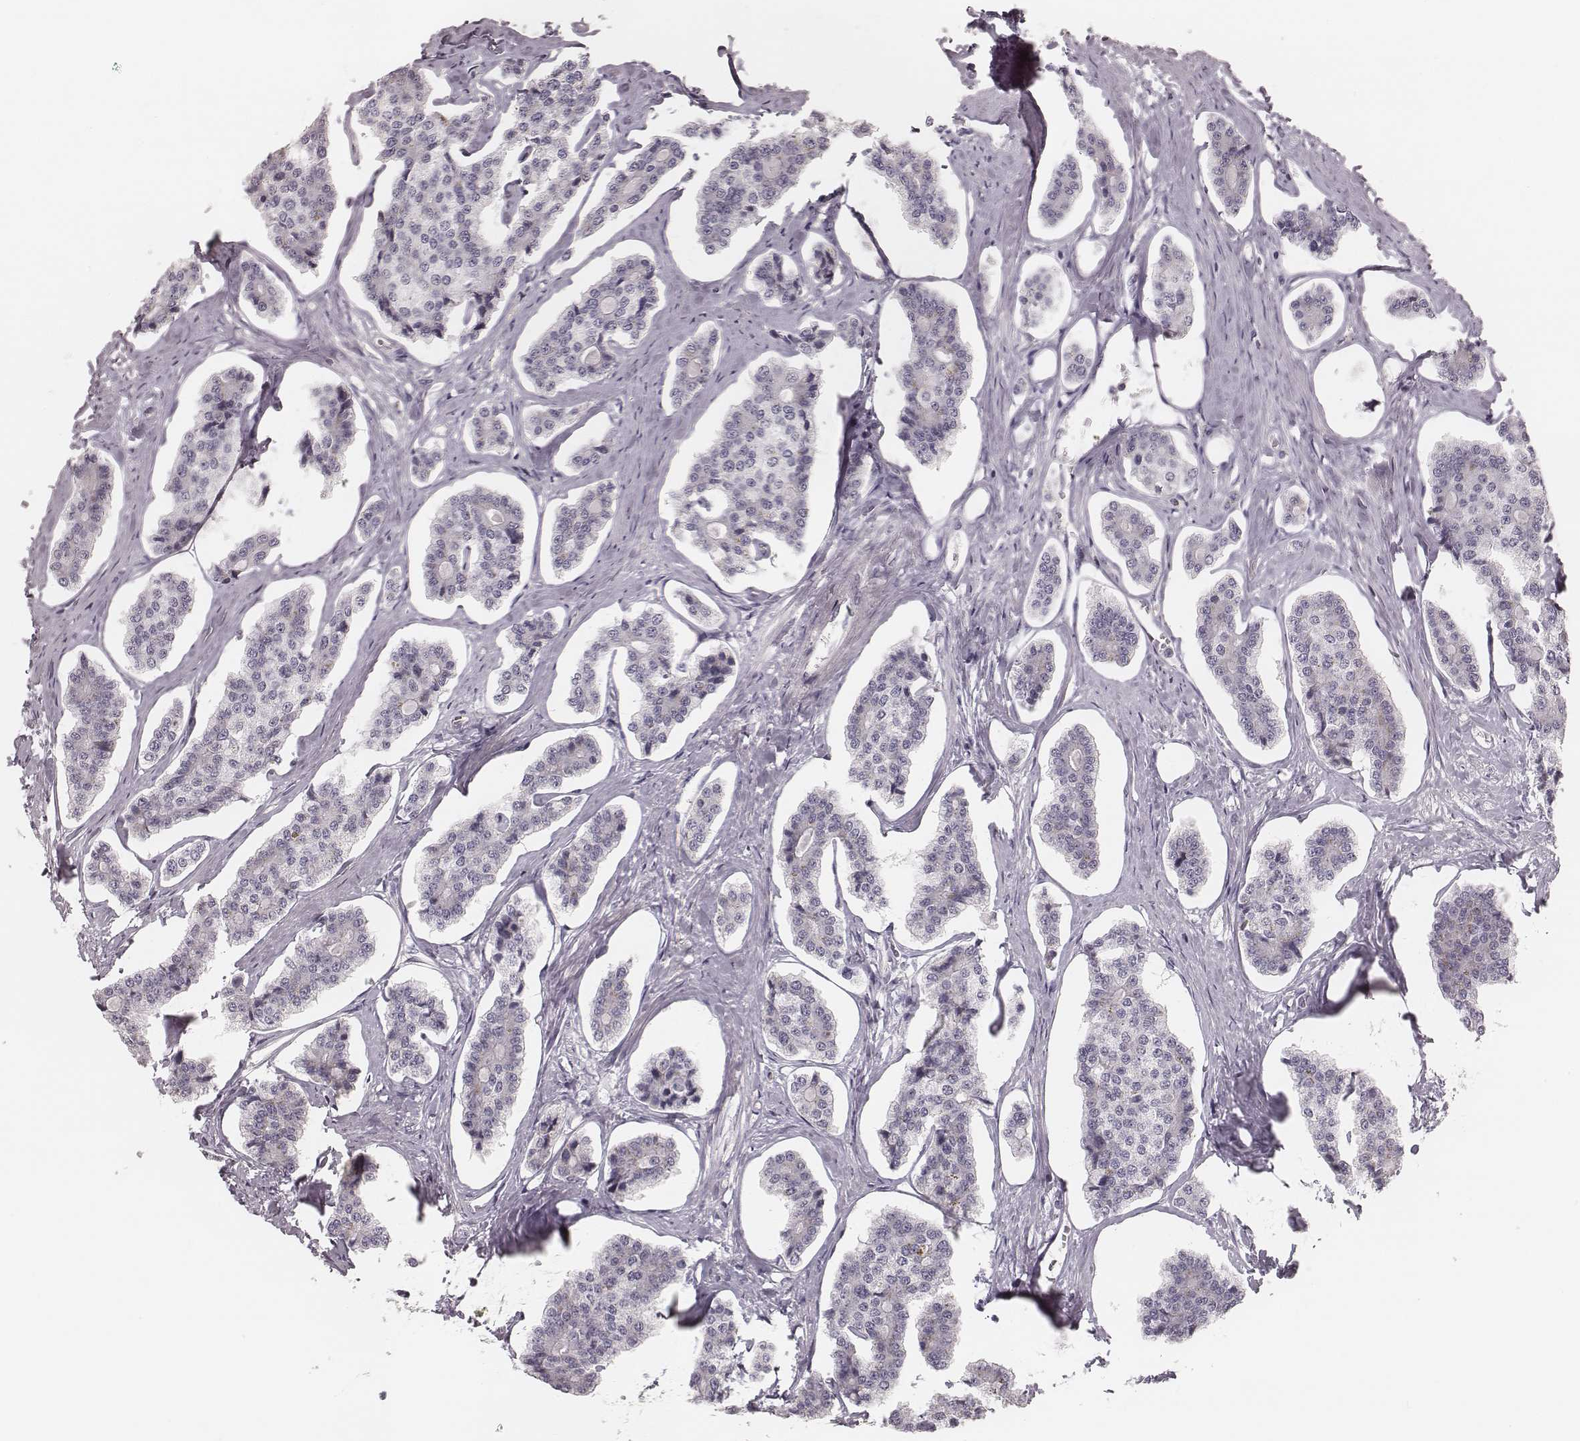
{"staining": {"intensity": "negative", "quantity": "none", "location": "none"}, "tissue": "carcinoid", "cell_type": "Tumor cells", "image_type": "cancer", "snomed": [{"axis": "morphology", "description": "Carcinoid, malignant, NOS"}, {"axis": "topography", "description": "Small intestine"}], "caption": "Protein analysis of malignant carcinoid exhibits no significant positivity in tumor cells.", "gene": "S100Z", "patient": {"sex": "female", "age": 65}}